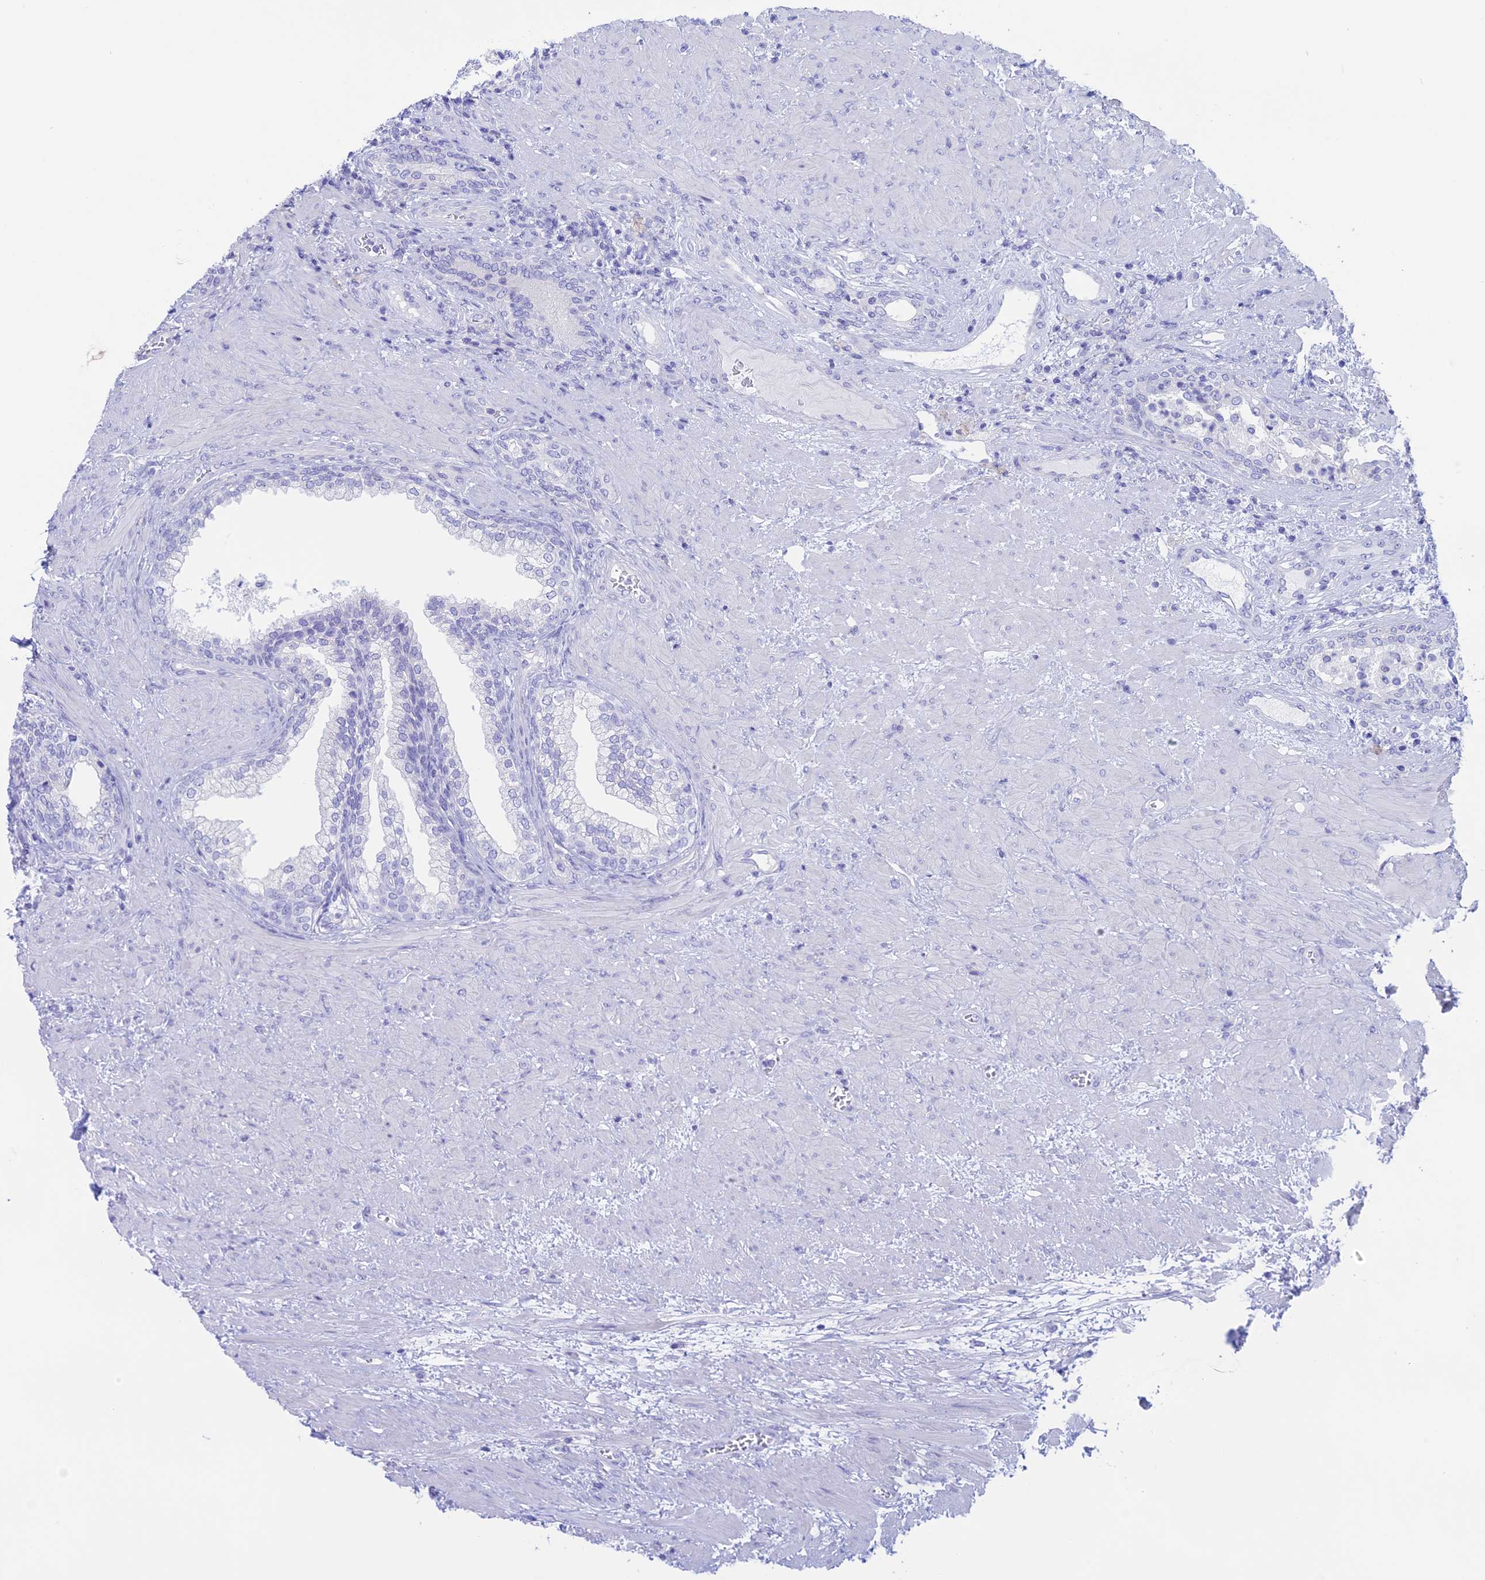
{"staining": {"intensity": "negative", "quantity": "none", "location": "none"}, "tissue": "prostate", "cell_type": "Glandular cells", "image_type": "normal", "snomed": [{"axis": "morphology", "description": "Normal tissue, NOS"}, {"axis": "topography", "description": "Prostate"}], "caption": "A high-resolution micrograph shows immunohistochemistry staining of unremarkable prostate, which reveals no significant staining in glandular cells.", "gene": "RP1", "patient": {"sex": "male", "age": 76}}